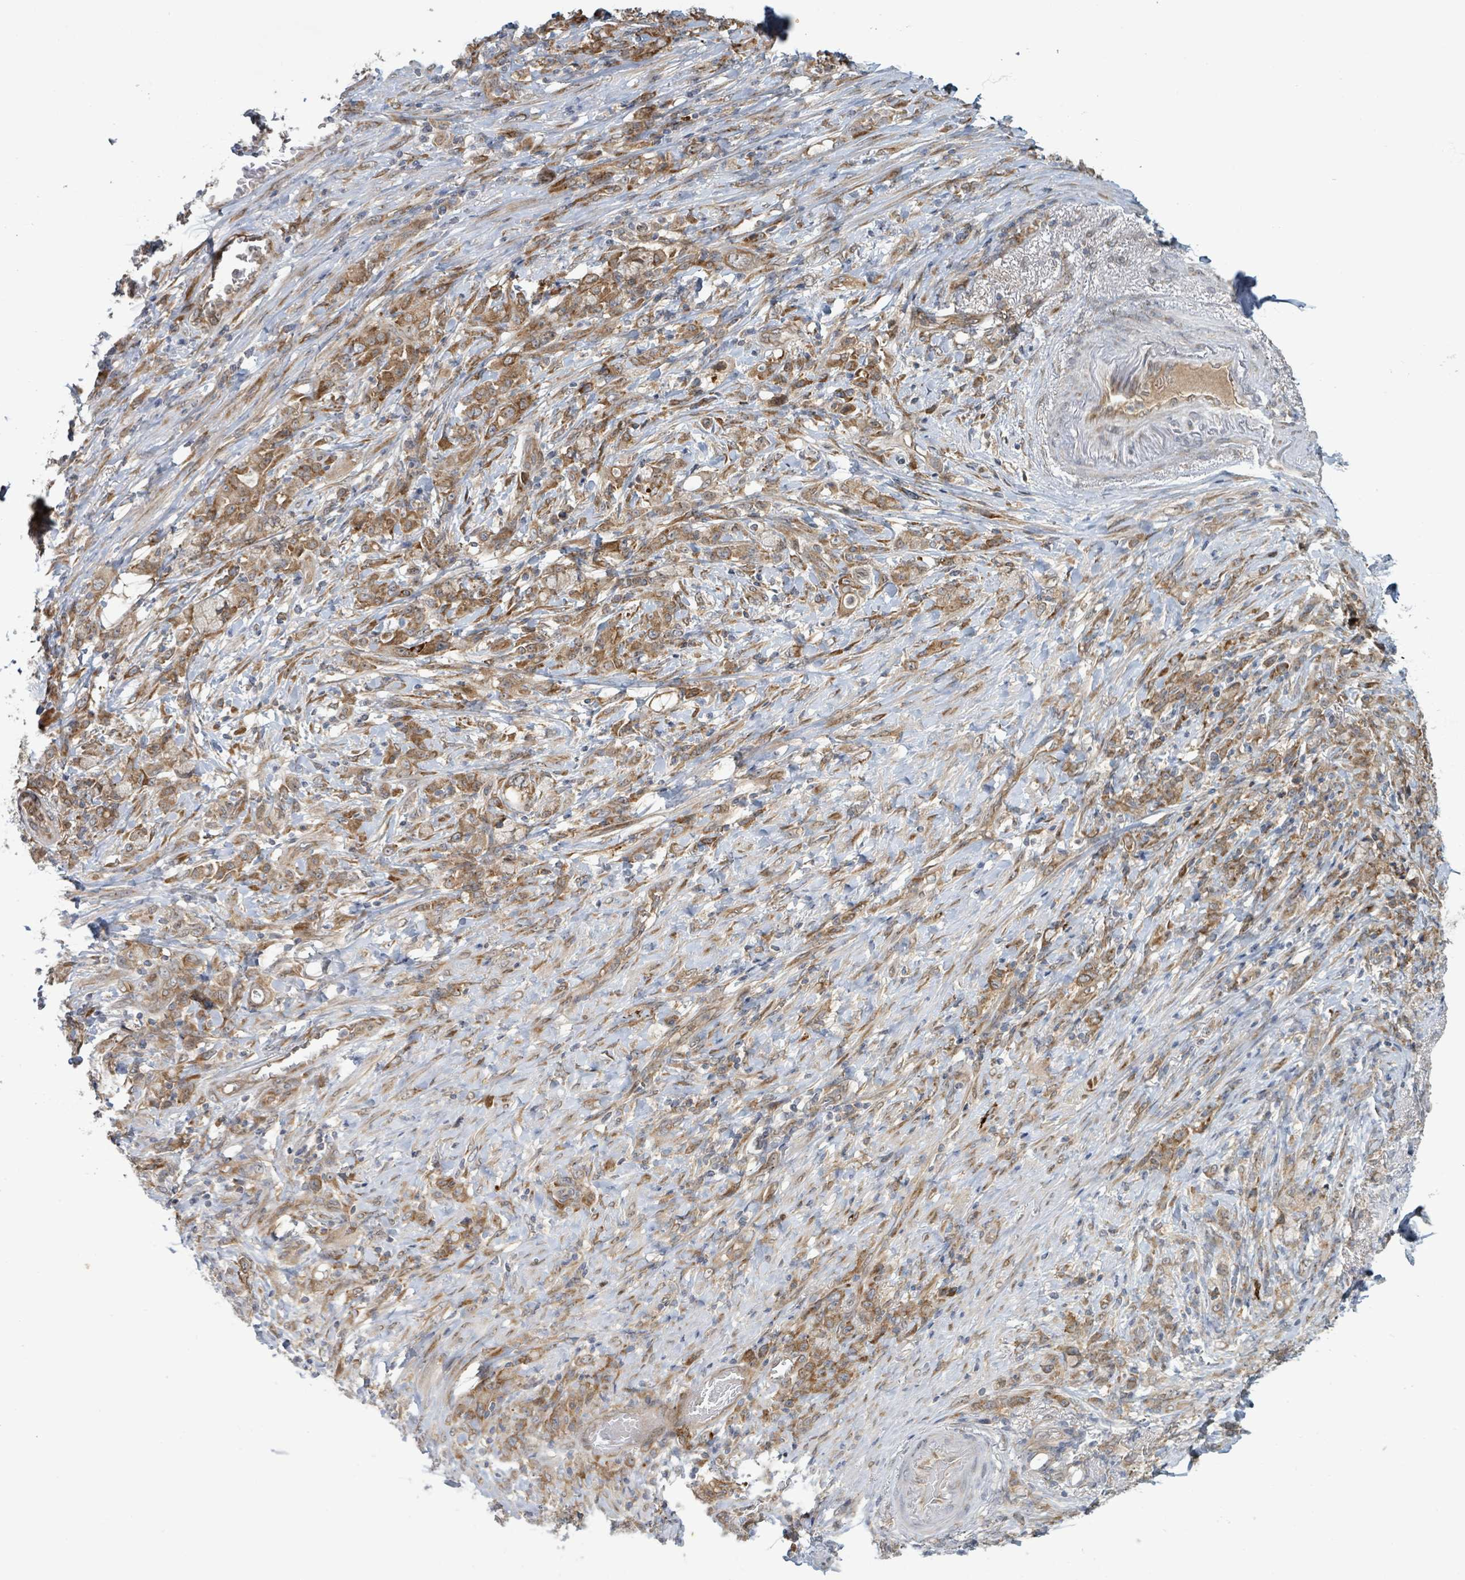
{"staining": {"intensity": "moderate", "quantity": ">75%", "location": "cytoplasmic/membranous"}, "tissue": "stomach cancer", "cell_type": "Tumor cells", "image_type": "cancer", "snomed": [{"axis": "morphology", "description": "Adenocarcinoma, NOS"}, {"axis": "topography", "description": "Stomach"}], "caption": "The photomicrograph reveals staining of adenocarcinoma (stomach), revealing moderate cytoplasmic/membranous protein expression (brown color) within tumor cells.", "gene": "OR51E1", "patient": {"sex": "female", "age": 79}}